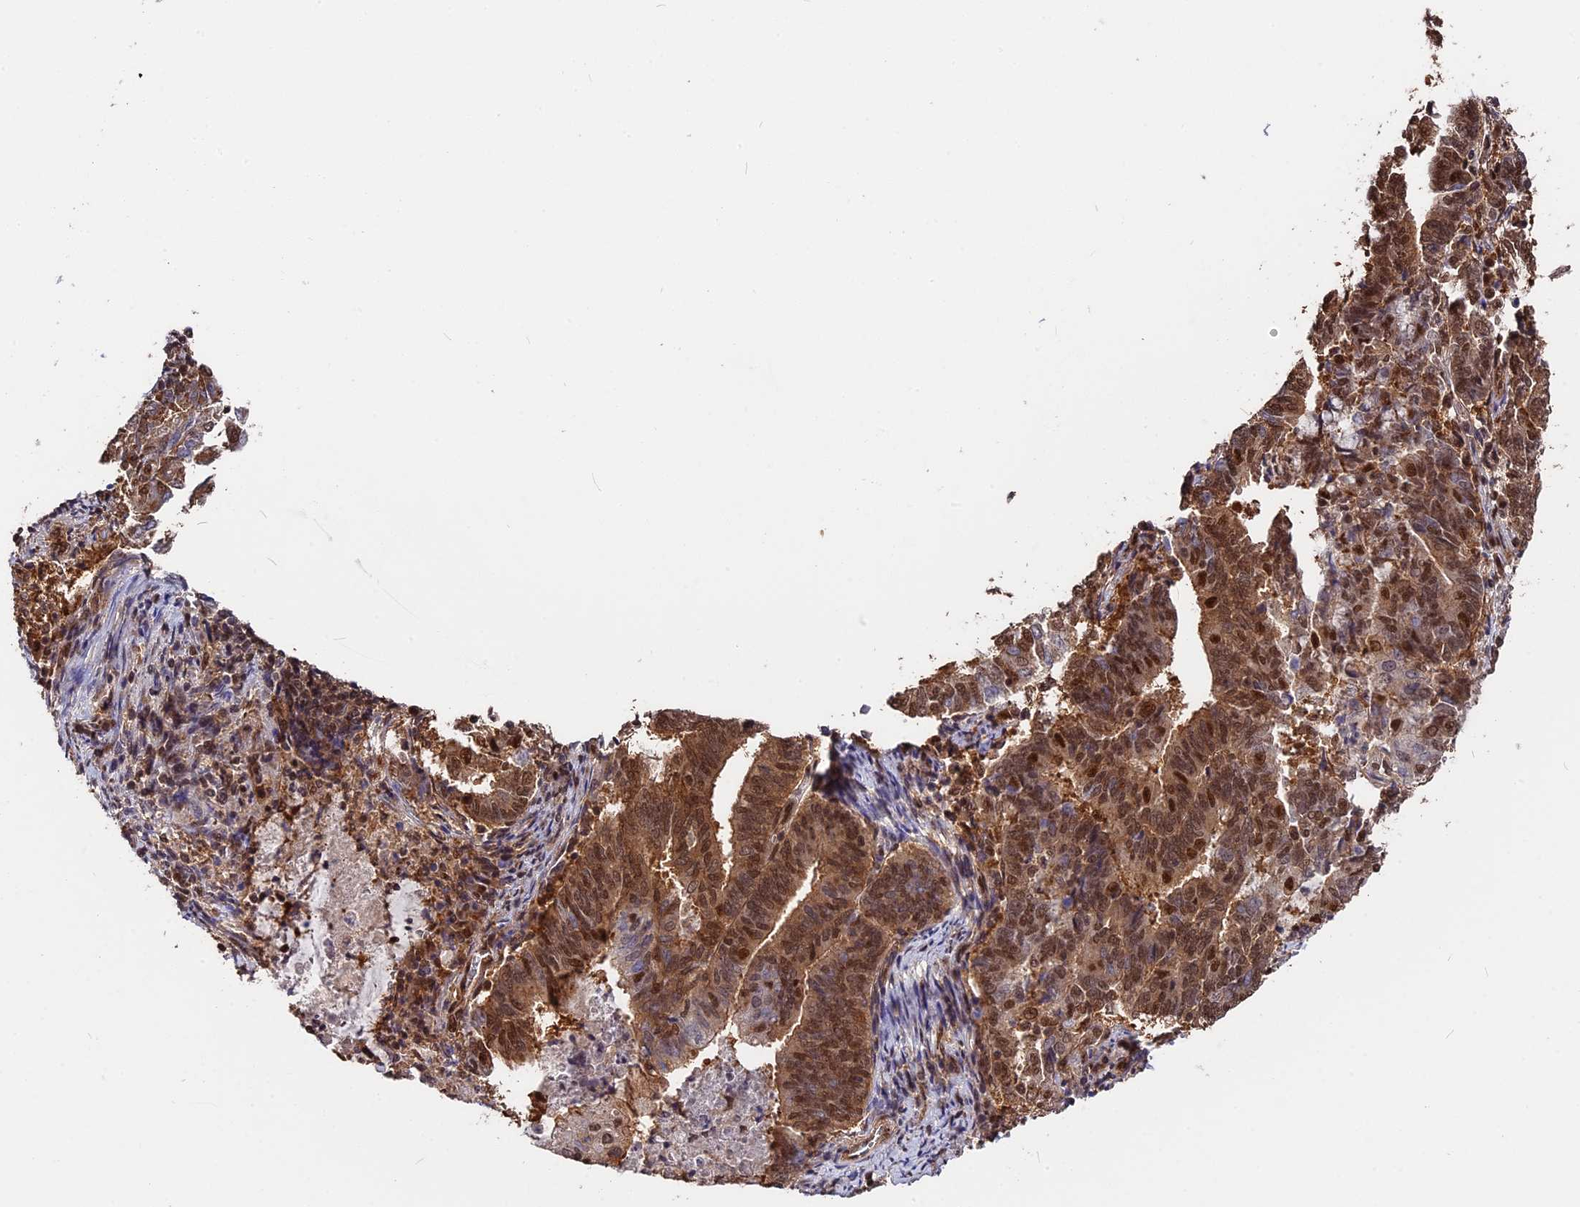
{"staining": {"intensity": "moderate", "quantity": ">75%", "location": "cytoplasmic/membranous,nuclear"}, "tissue": "endometrial cancer", "cell_type": "Tumor cells", "image_type": "cancer", "snomed": [{"axis": "morphology", "description": "Adenocarcinoma, NOS"}, {"axis": "topography", "description": "Endometrium"}], "caption": "A micrograph showing moderate cytoplasmic/membranous and nuclear expression in about >75% of tumor cells in endometrial cancer (adenocarcinoma), as visualized by brown immunohistochemical staining.", "gene": "ADRM1", "patient": {"sex": "female", "age": 80}}